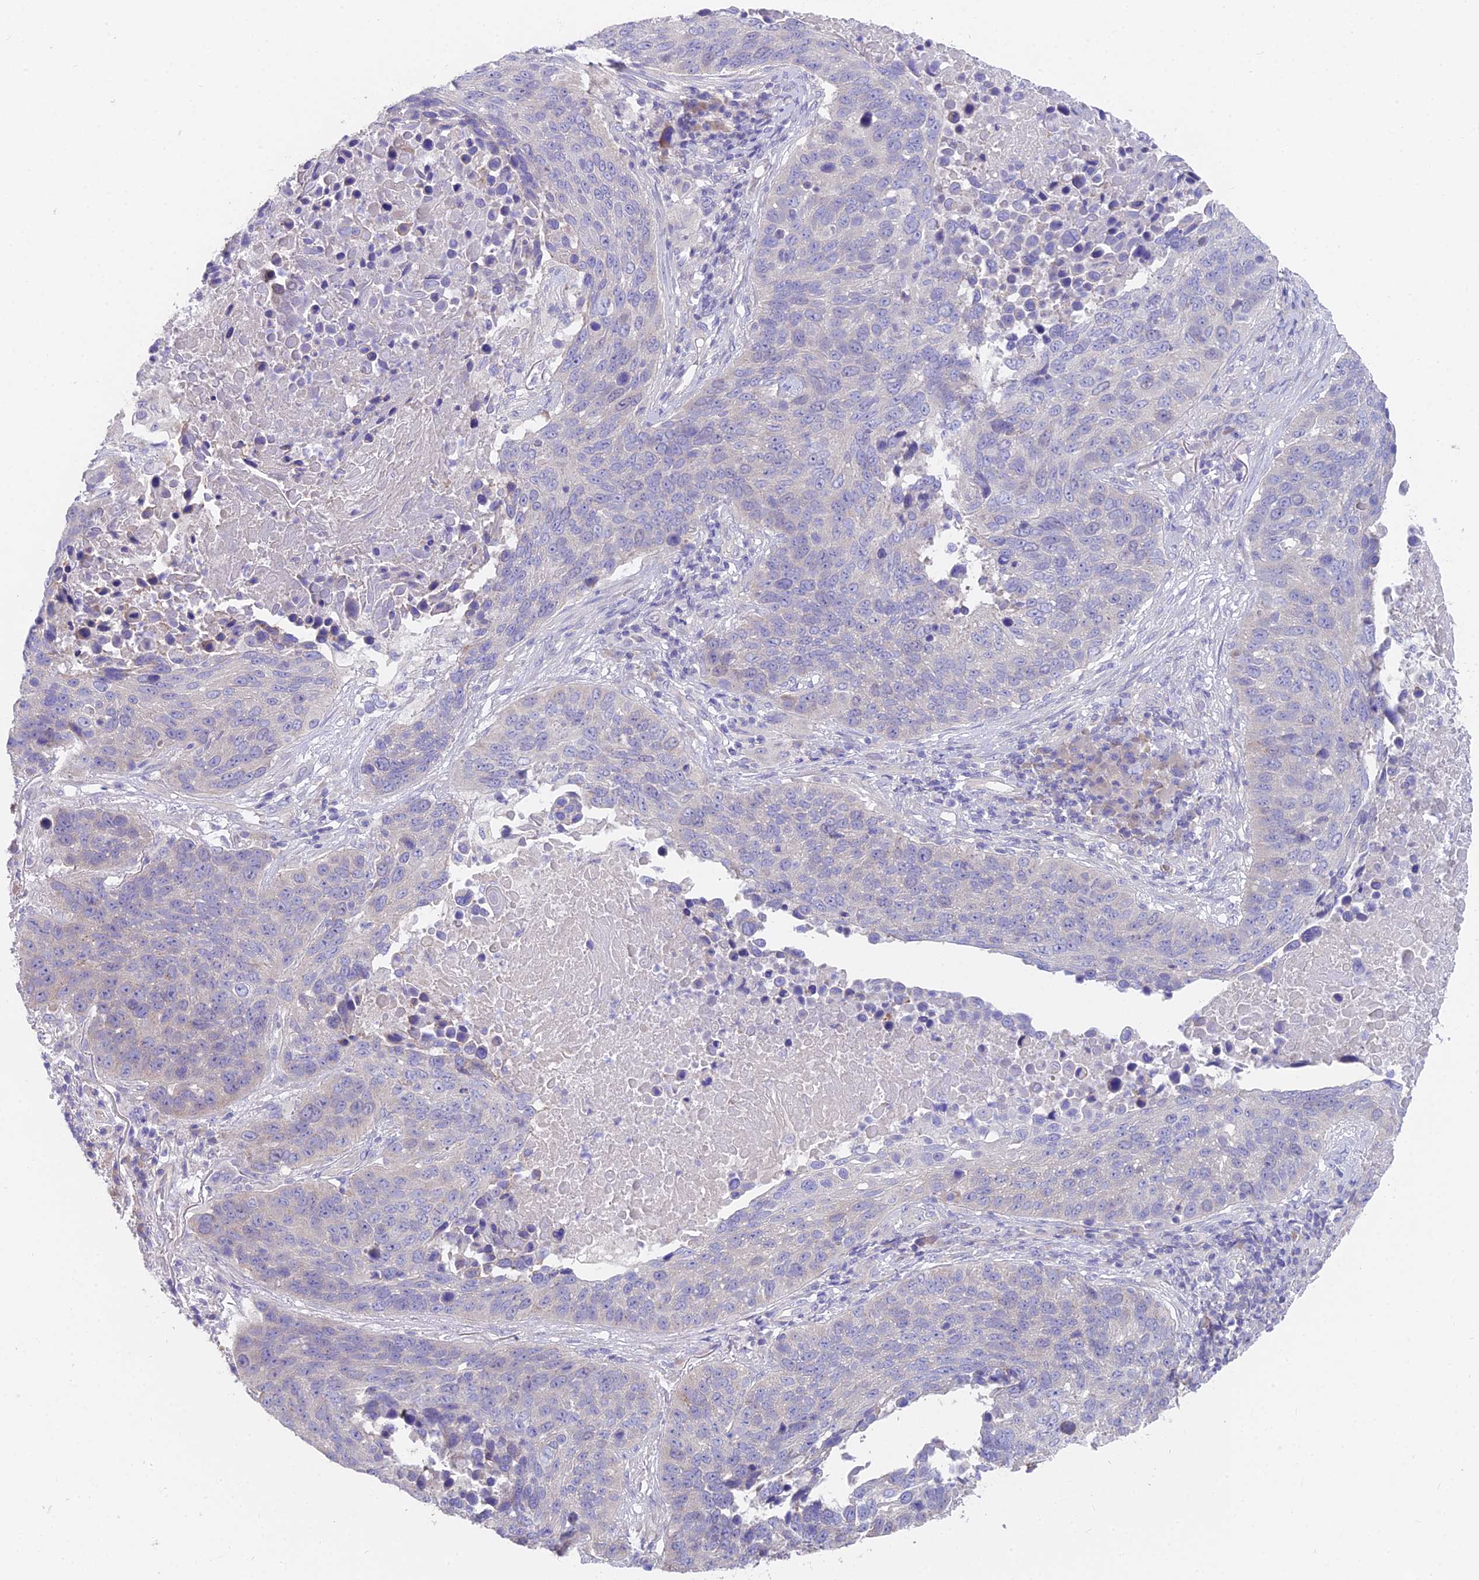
{"staining": {"intensity": "negative", "quantity": "none", "location": "none"}, "tissue": "lung cancer", "cell_type": "Tumor cells", "image_type": "cancer", "snomed": [{"axis": "morphology", "description": "Normal tissue, NOS"}, {"axis": "morphology", "description": "Squamous cell carcinoma, NOS"}, {"axis": "topography", "description": "Lymph node"}, {"axis": "topography", "description": "Lung"}], "caption": "A micrograph of human lung squamous cell carcinoma is negative for staining in tumor cells.", "gene": "FAM168B", "patient": {"sex": "male", "age": 66}}